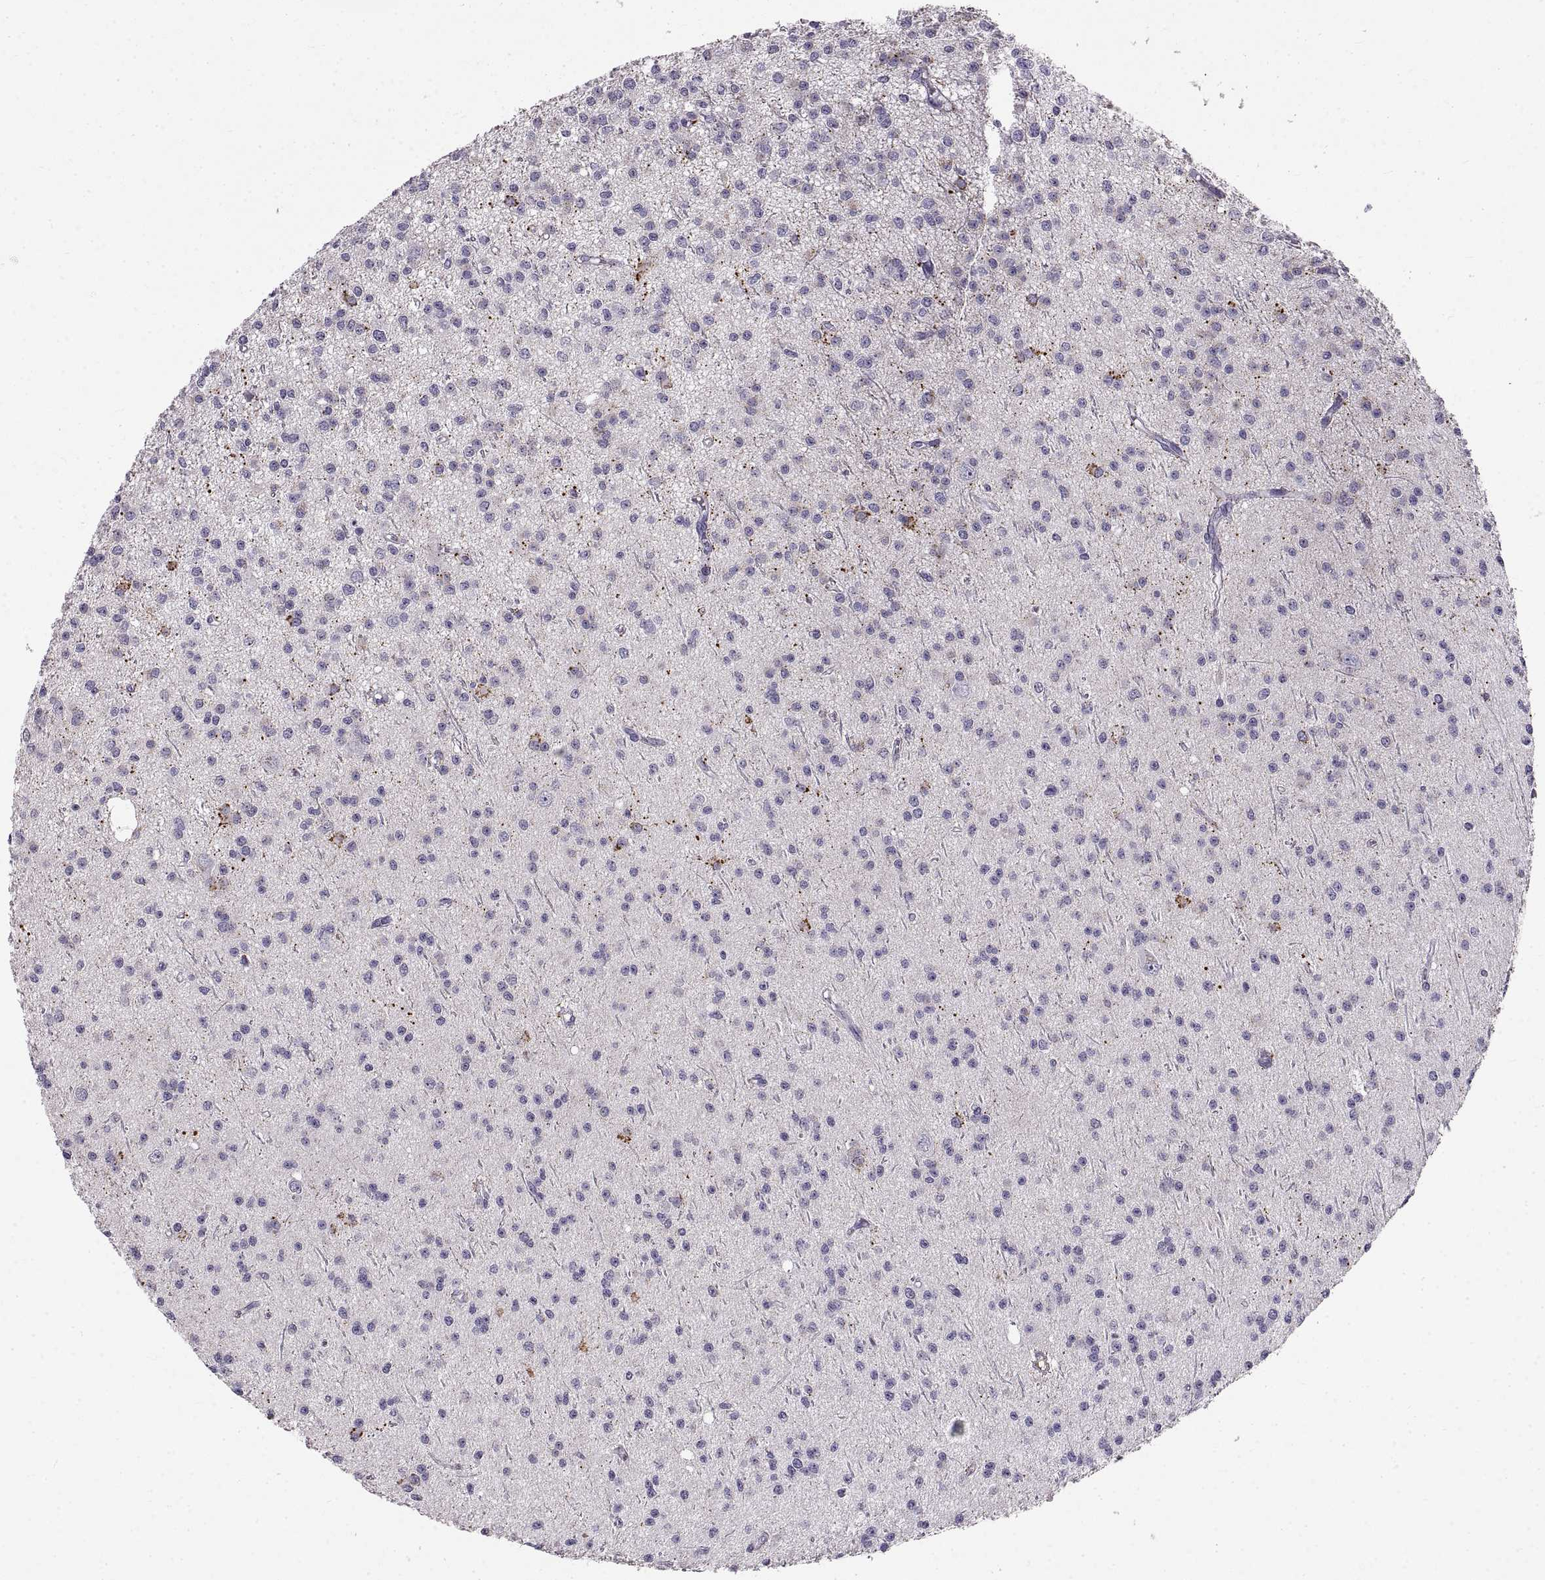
{"staining": {"intensity": "negative", "quantity": "none", "location": "none"}, "tissue": "glioma", "cell_type": "Tumor cells", "image_type": "cancer", "snomed": [{"axis": "morphology", "description": "Glioma, malignant, Low grade"}, {"axis": "topography", "description": "Brain"}], "caption": "Immunohistochemical staining of glioma demonstrates no significant expression in tumor cells.", "gene": "ADAM32", "patient": {"sex": "male", "age": 27}}